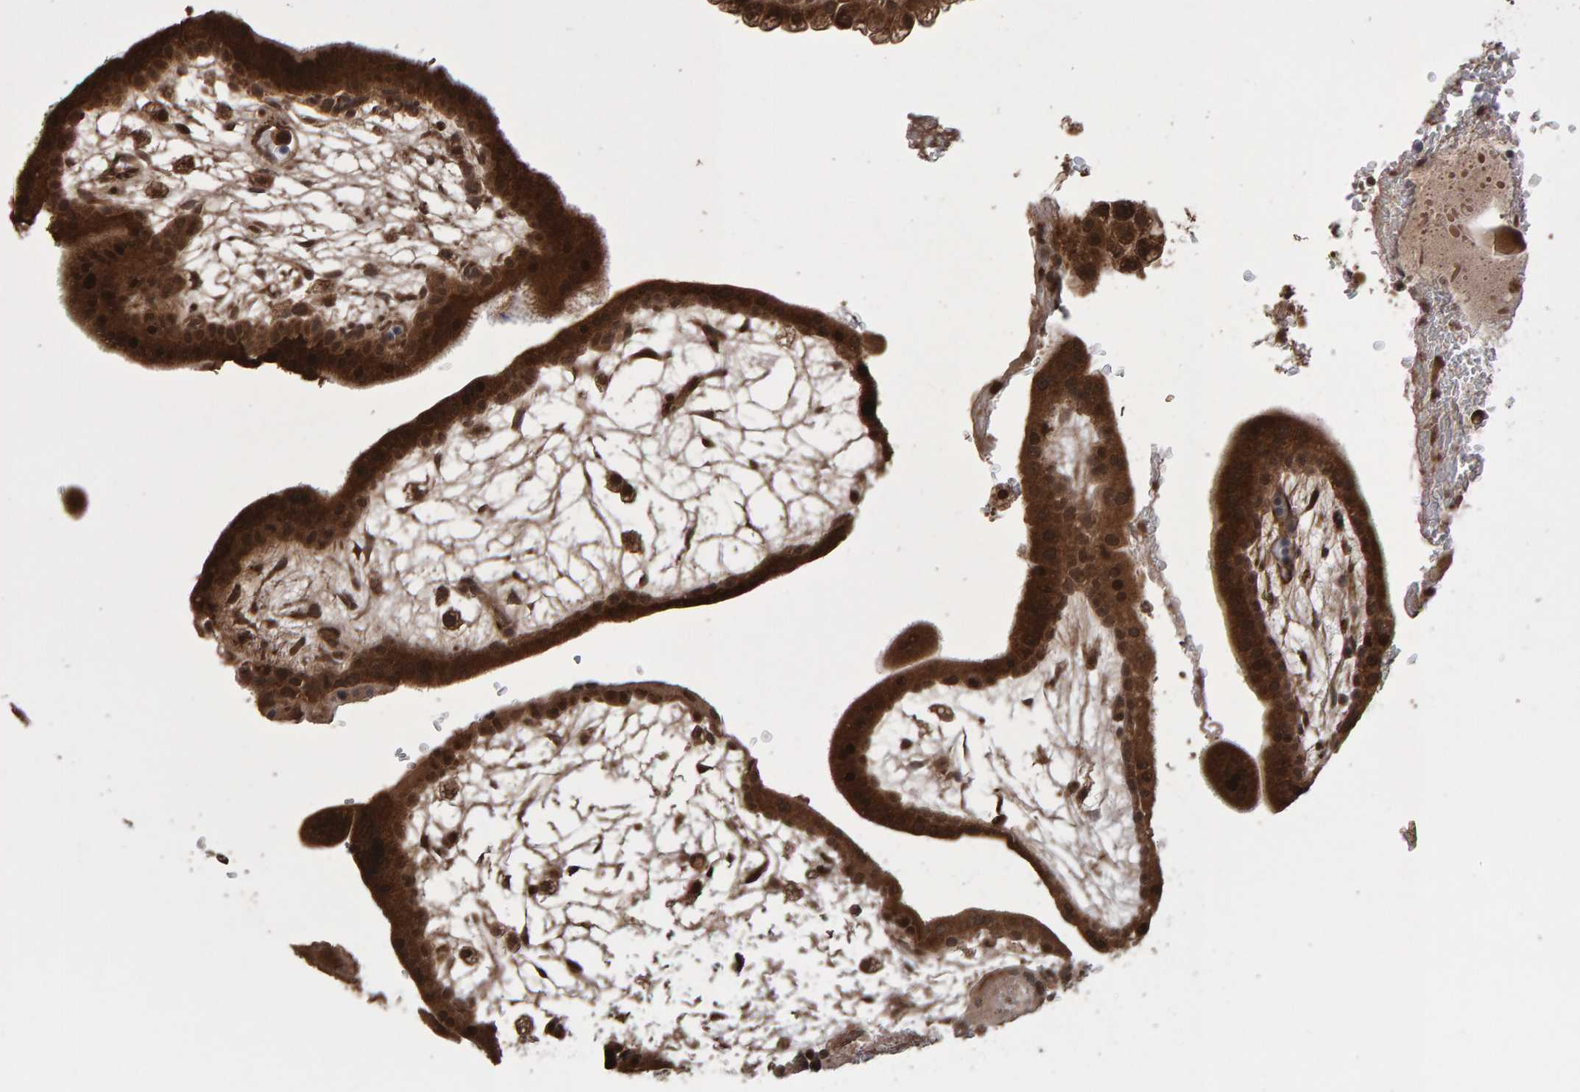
{"staining": {"intensity": "strong", "quantity": ">75%", "location": "cytoplasmic/membranous,nuclear"}, "tissue": "placenta", "cell_type": "Trophoblastic cells", "image_type": "normal", "snomed": [{"axis": "morphology", "description": "Normal tissue, NOS"}, {"axis": "topography", "description": "Placenta"}], "caption": "Immunohistochemistry photomicrograph of normal placenta stained for a protein (brown), which exhibits high levels of strong cytoplasmic/membranous,nuclear expression in approximately >75% of trophoblastic cells.", "gene": "PECR", "patient": {"sex": "female", "age": 35}}